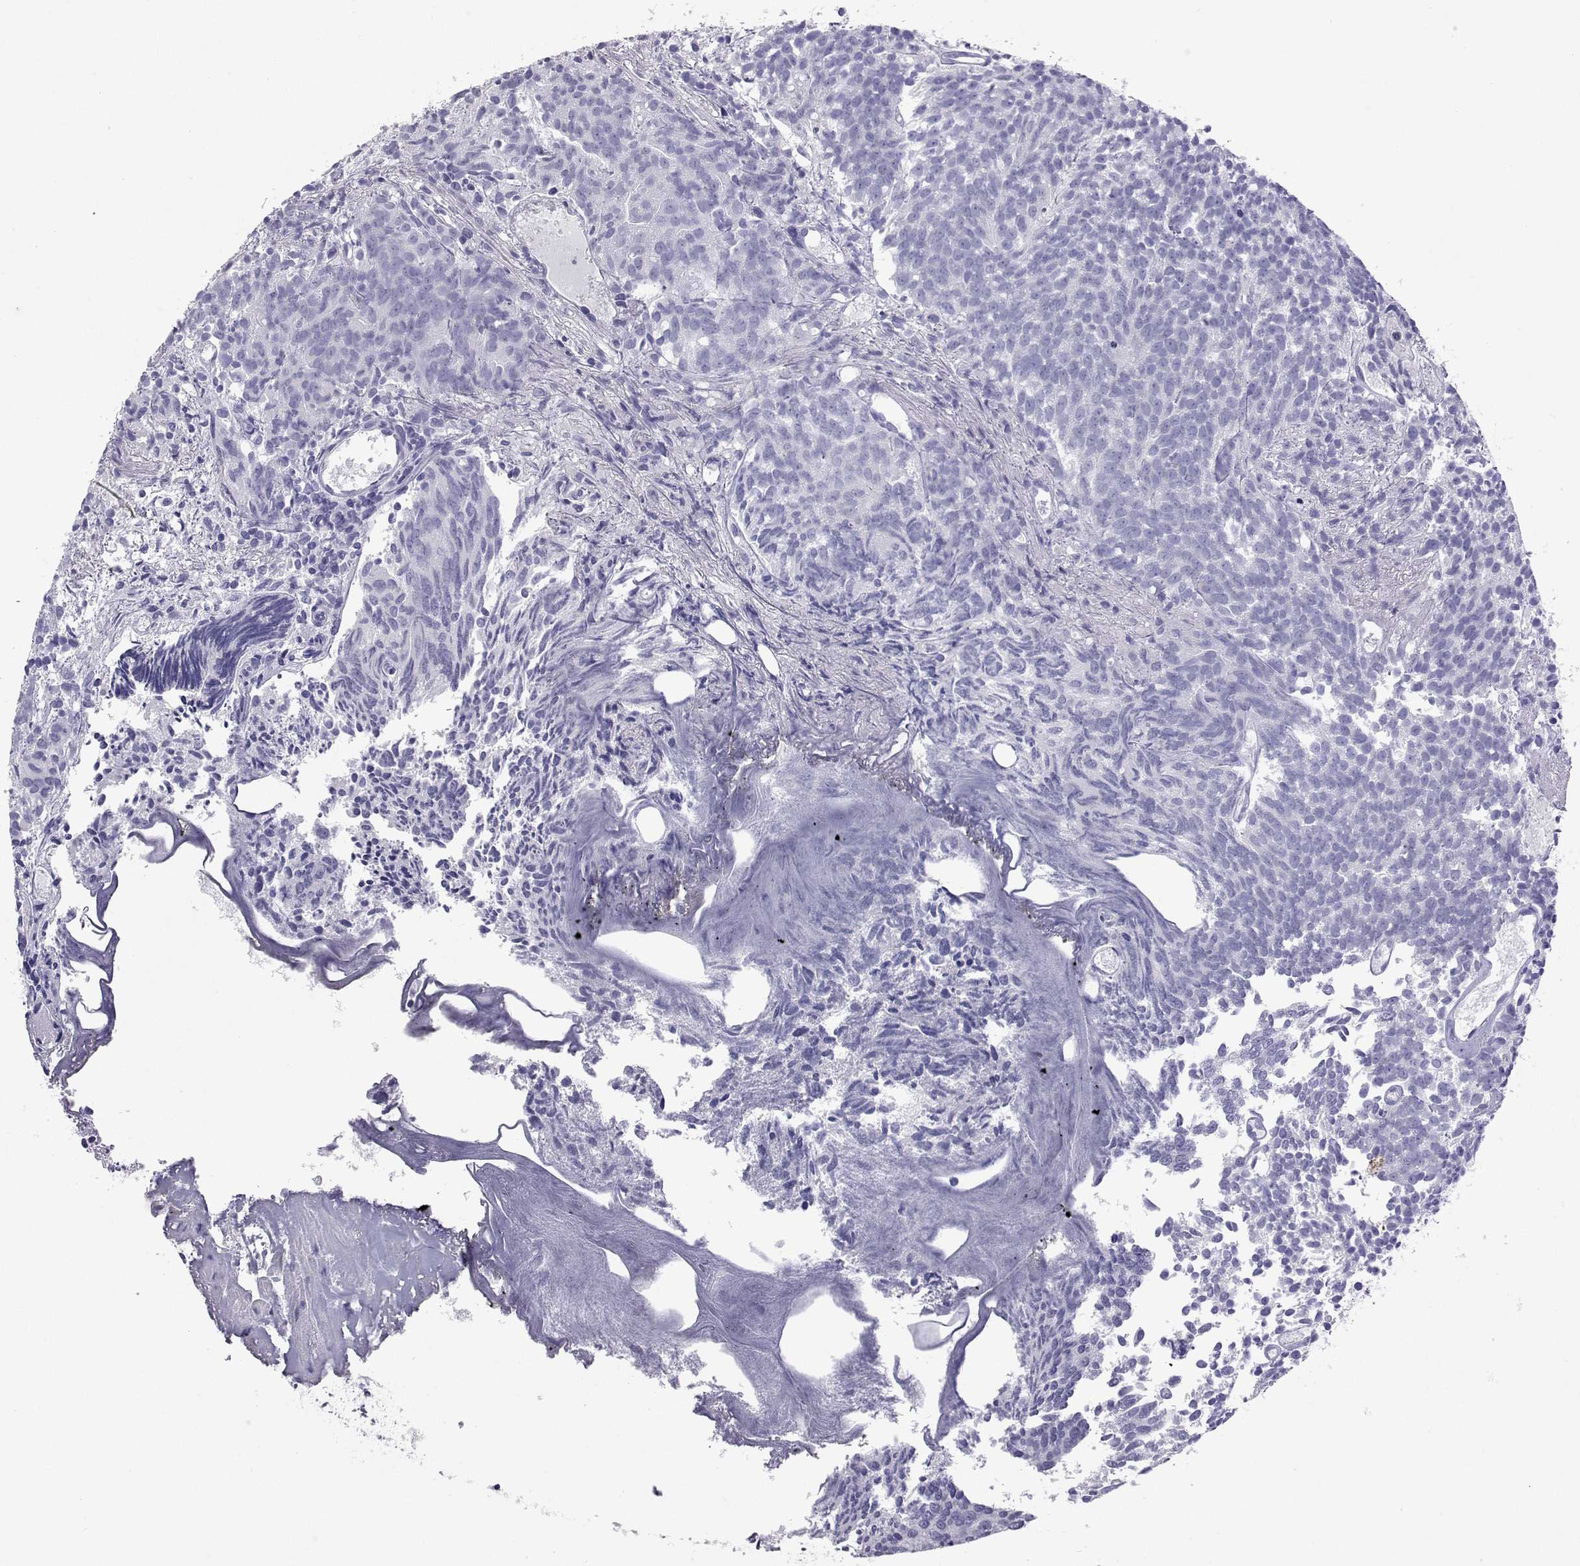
{"staining": {"intensity": "negative", "quantity": "none", "location": "none"}, "tissue": "prostate cancer", "cell_type": "Tumor cells", "image_type": "cancer", "snomed": [{"axis": "morphology", "description": "Adenocarcinoma, High grade"}, {"axis": "topography", "description": "Prostate"}], "caption": "This is a photomicrograph of IHC staining of prostate cancer (adenocarcinoma (high-grade)), which shows no positivity in tumor cells.", "gene": "PLIN4", "patient": {"sex": "male", "age": 58}}